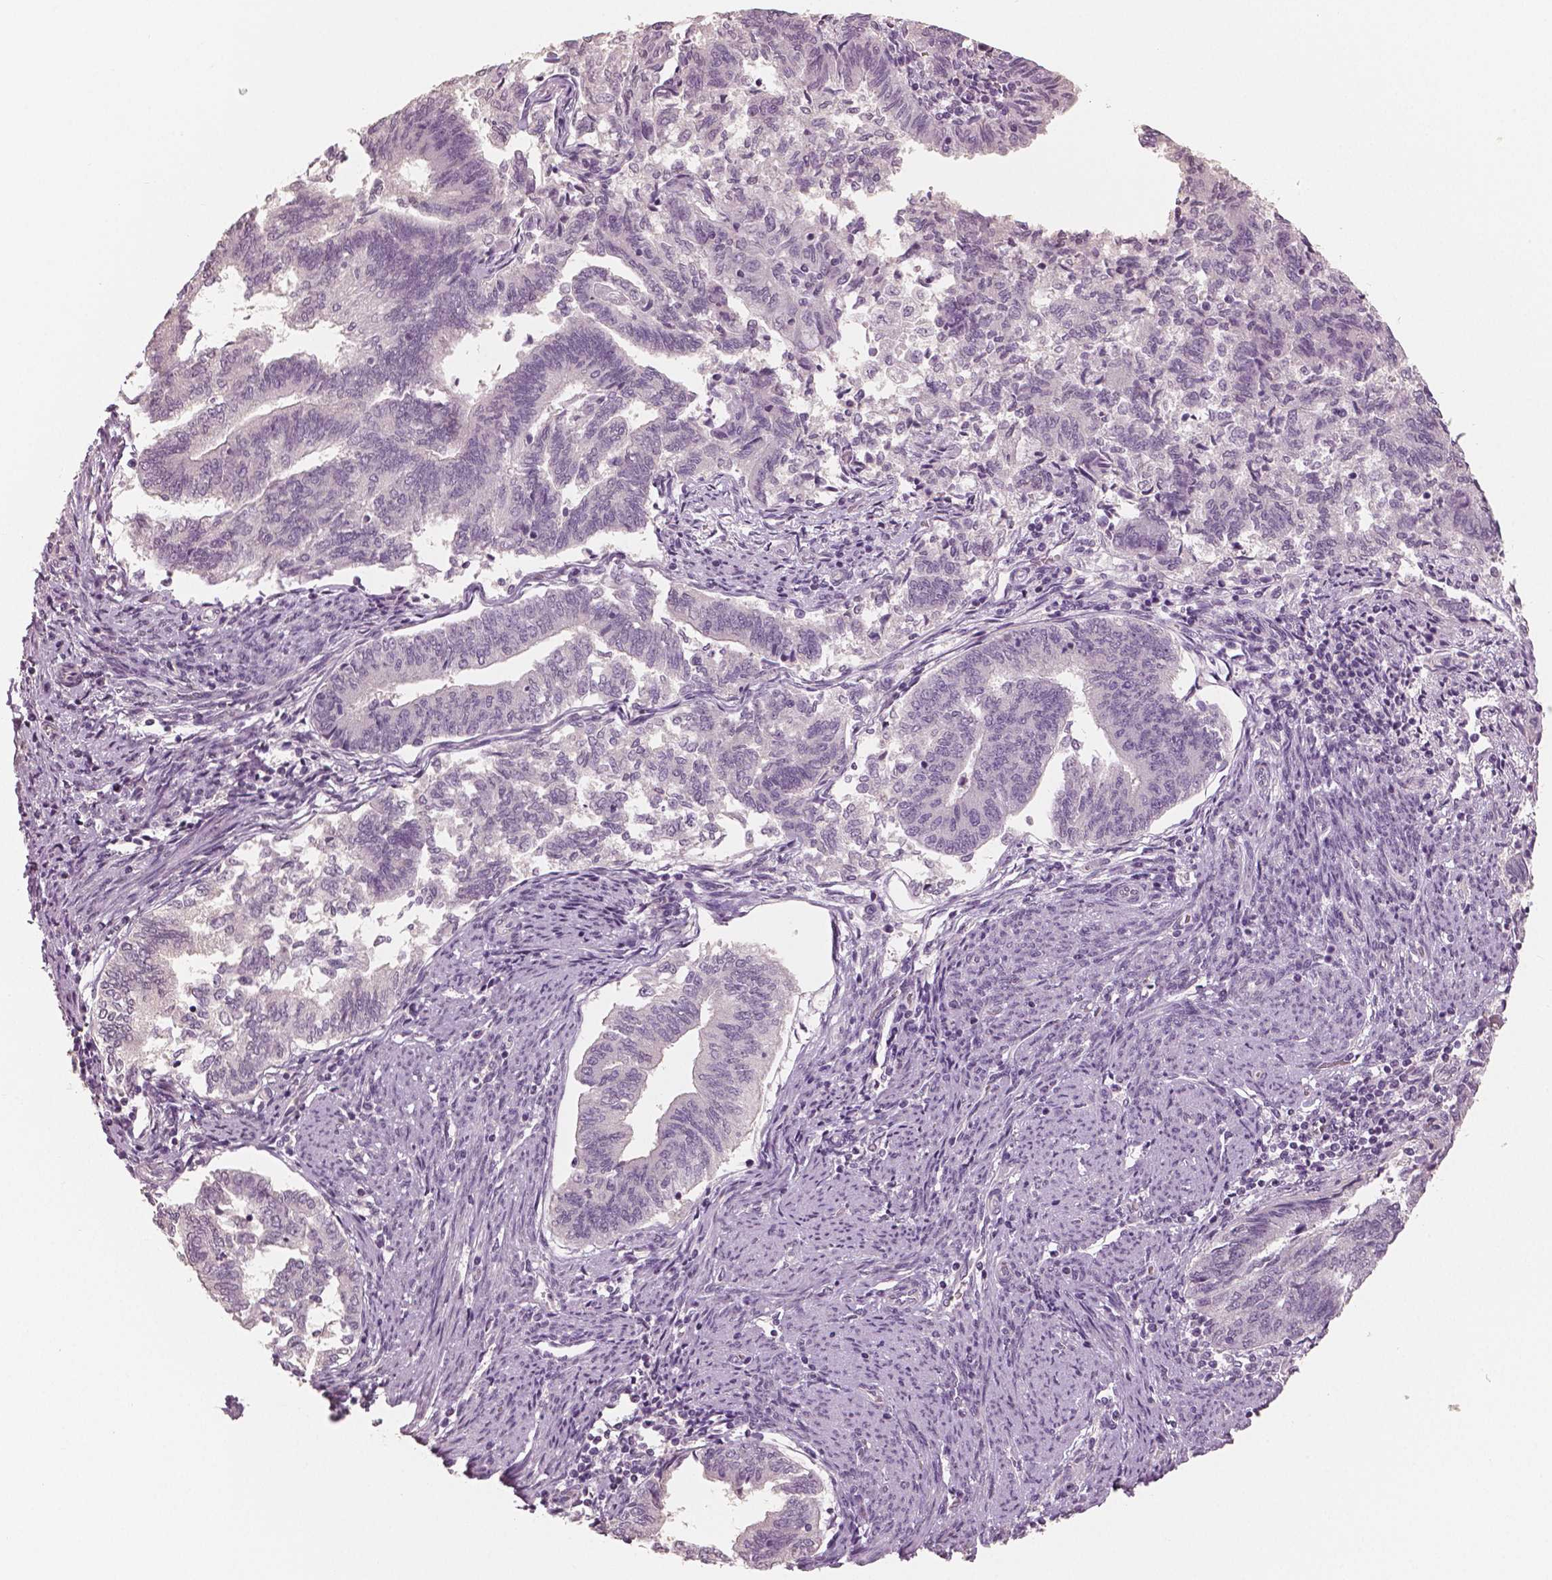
{"staining": {"intensity": "negative", "quantity": "none", "location": "none"}, "tissue": "endometrial cancer", "cell_type": "Tumor cells", "image_type": "cancer", "snomed": [{"axis": "morphology", "description": "Adenocarcinoma, NOS"}, {"axis": "topography", "description": "Endometrium"}], "caption": "An IHC micrograph of endometrial adenocarcinoma is shown. There is no staining in tumor cells of endometrial adenocarcinoma. The staining was performed using DAB (3,3'-diaminobenzidine) to visualize the protein expression in brown, while the nuclei were stained in blue with hematoxylin (Magnification: 20x).", "gene": "NECAB2", "patient": {"sex": "female", "age": 65}}